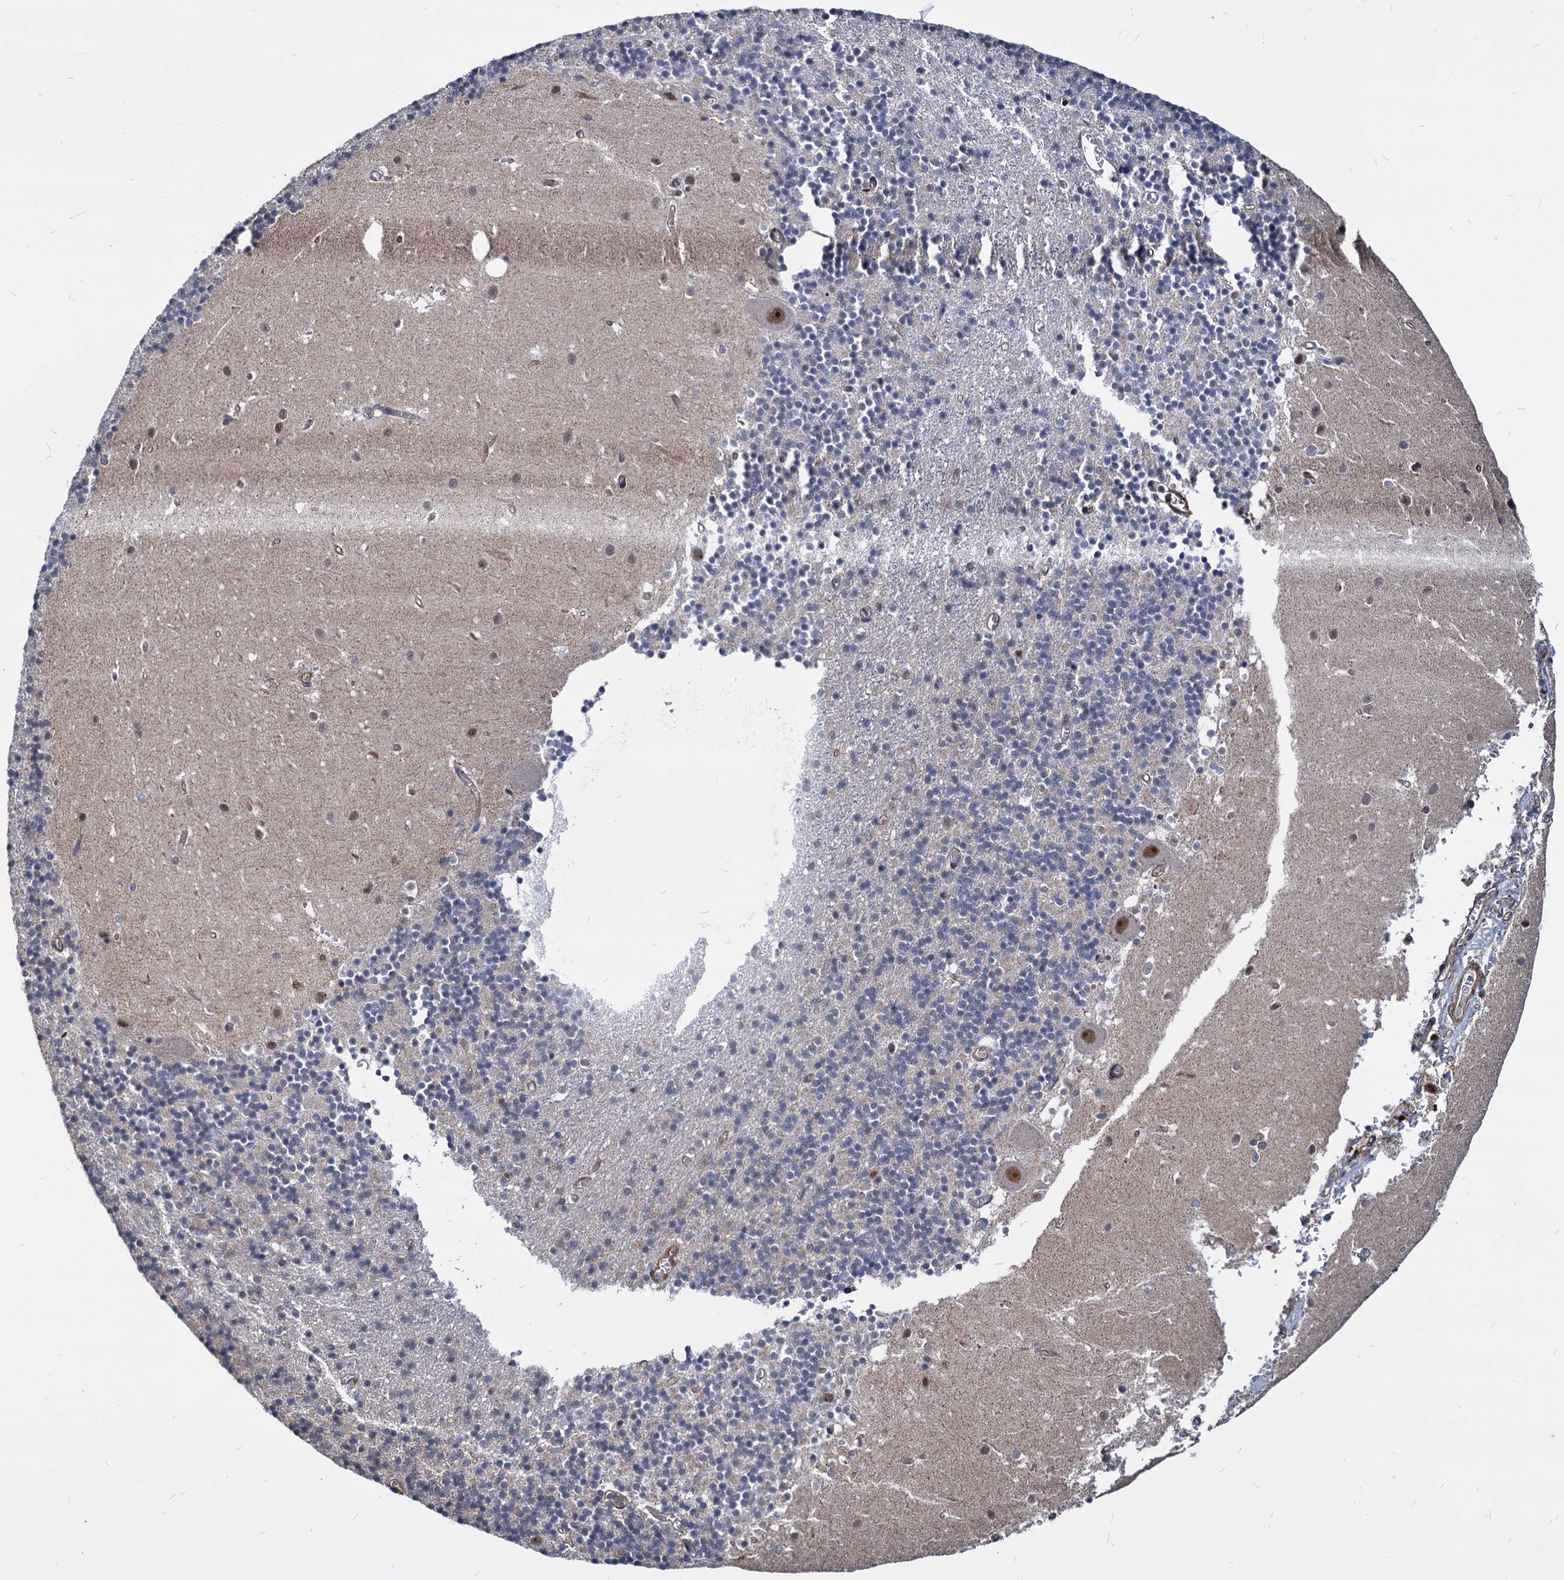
{"staining": {"intensity": "negative", "quantity": "none", "location": "none"}, "tissue": "cerebellum", "cell_type": "Cells in granular layer", "image_type": "normal", "snomed": [{"axis": "morphology", "description": "Normal tissue, NOS"}, {"axis": "topography", "description": "Cerebellum"}], "caption": "Immunohistochemistry histopathology image of unremarkable cerebellum: cerebellum stained with DAB reveals no significant protein expression in cells in granular layer.", "gene": "UBLCP1", "patient": {"sex": "male", "age": 54}}